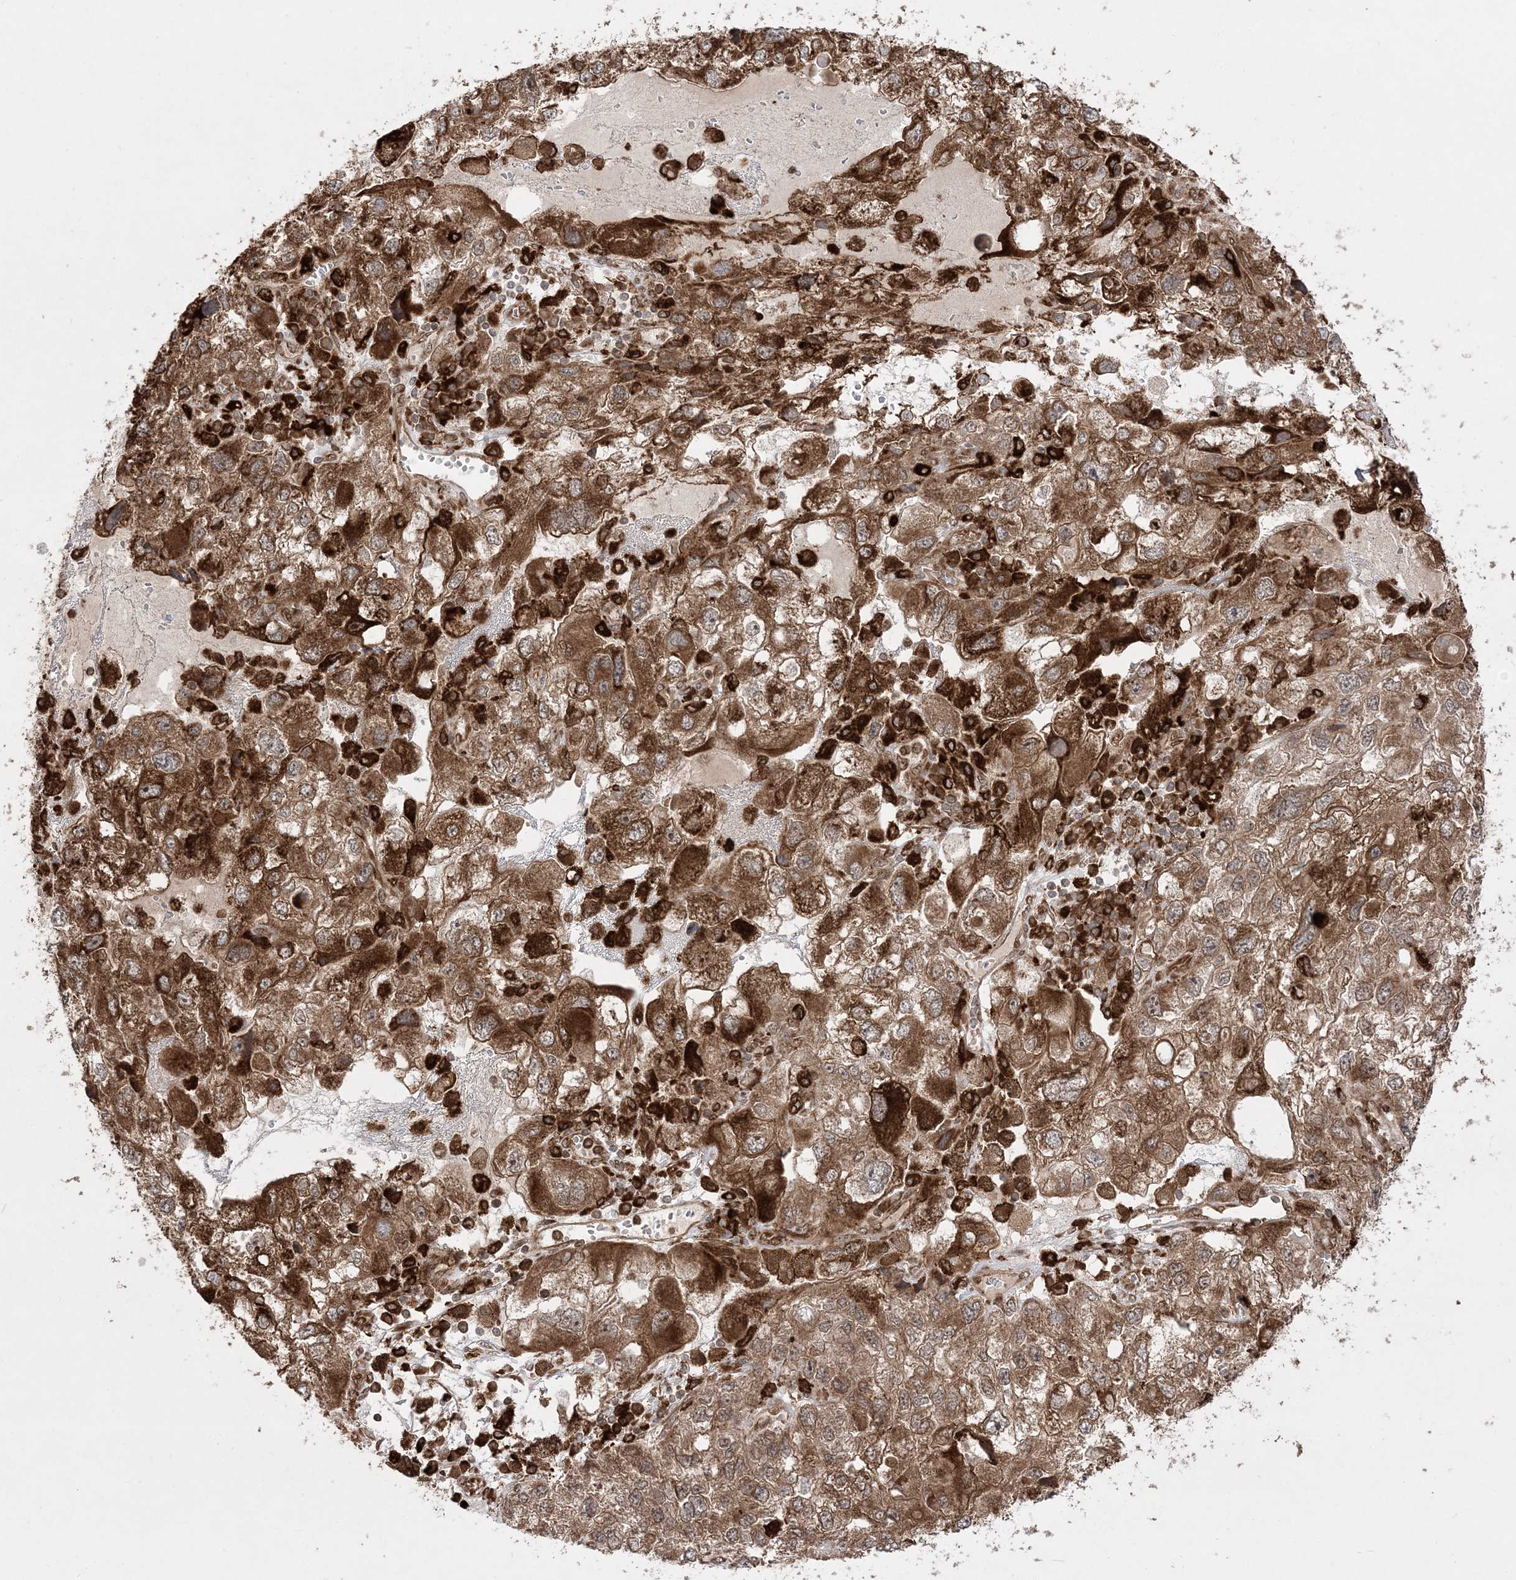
{"staining": {"intensity": "strong", "quantity": ">75%", "location": "cytoplasmic/membranous"}, "tissue": "endometrial cancer", "cell_type": "Tumor cells", "image_type": "cancer", "snomed": [{"axis": "morphology", "description": "Adenocarcinoma, NOS"}, {"axis": "topography", "description": "Endometrium"}], "caption": "Endometrial cancer was stained to show a protein in brown. There is high levels of strong cytoplasmic/membranous positivity in approximately >75% of tumor cells.", "gene": "EPC2", "patient": {"sex": "female", "age": 49}}